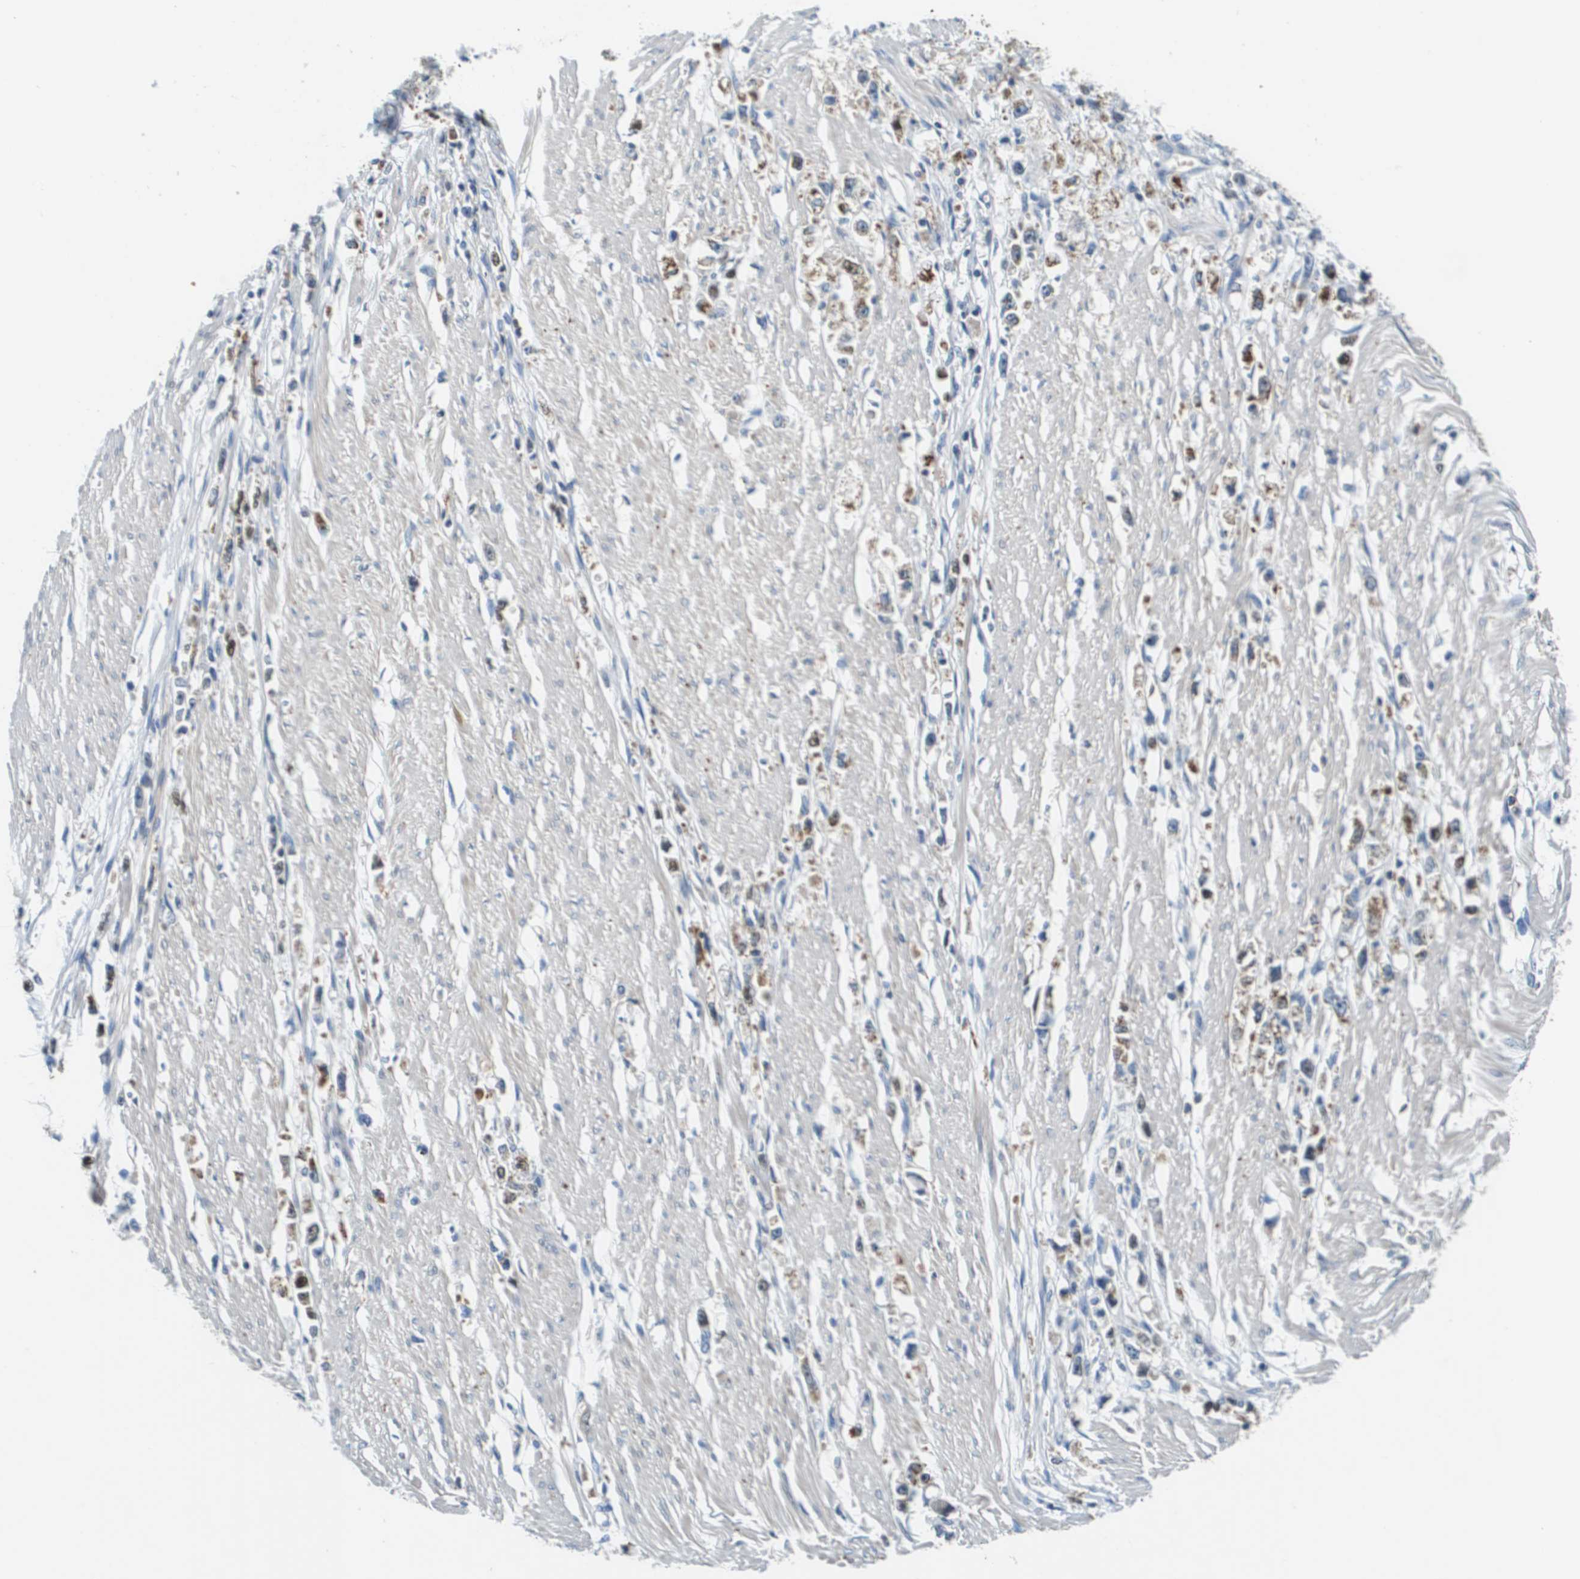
{"staining": {"intensity": "moderate", "quantity": "<25%", "location": "cytoplasmic/membranous"}, "tissue": "stomach cancer", "cell_type": "Tumor cells", "image_type": "cancer", "snomed": [{"axis": "morphology", "description": "Adenocarcinoma, NOS"}, {"axis": "topography", "description": "Stomach"}], "caption": "The image displays a brown stain indicating the presence of a protein in the cytoplasmic/membranous of tumor cells in stomach cancer.", "gene": "KCNQ5", "patient": {"sex": "female", "age": 59}}